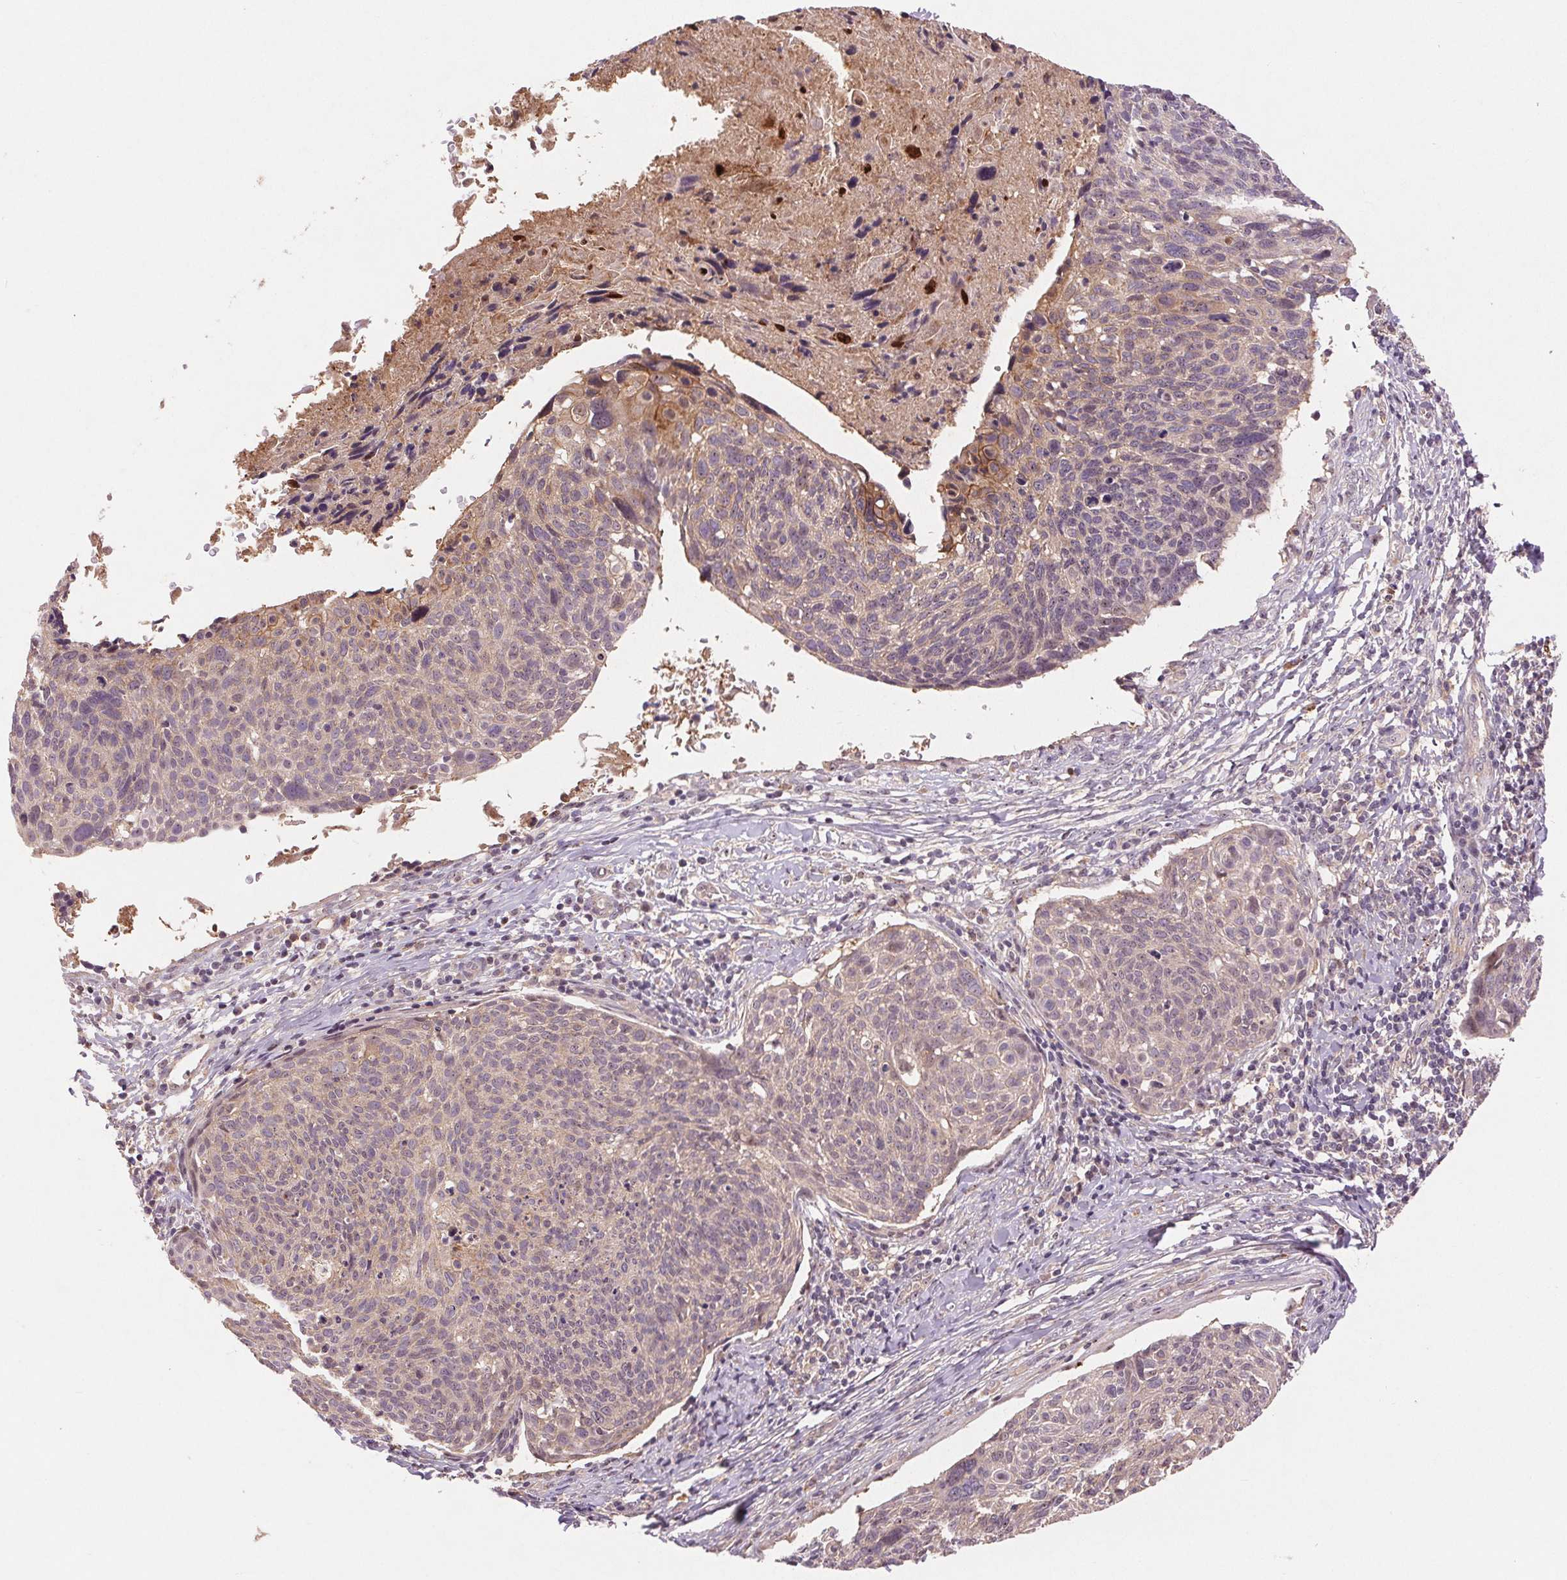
{"staining": {"intensity": "weak", "quantity": "<25%", "location": "cytoplasmic/membranous"}, "tissue": "cervical cancer", "cell_type": "Tumor cells", "image_type": "cancer", "snomed": [{"axis": "morphology", "description": "Squamous cell carcinoma, NOS"}, {"axis": "topography", "description": "Cervix"}], "caption": "IHC micrograph of cervical cancer stained for a protein (brown), which shows no positivity in tumor cells.", "gene": "RANBP3L", "patient": {"sex": "female", "age": 49}}